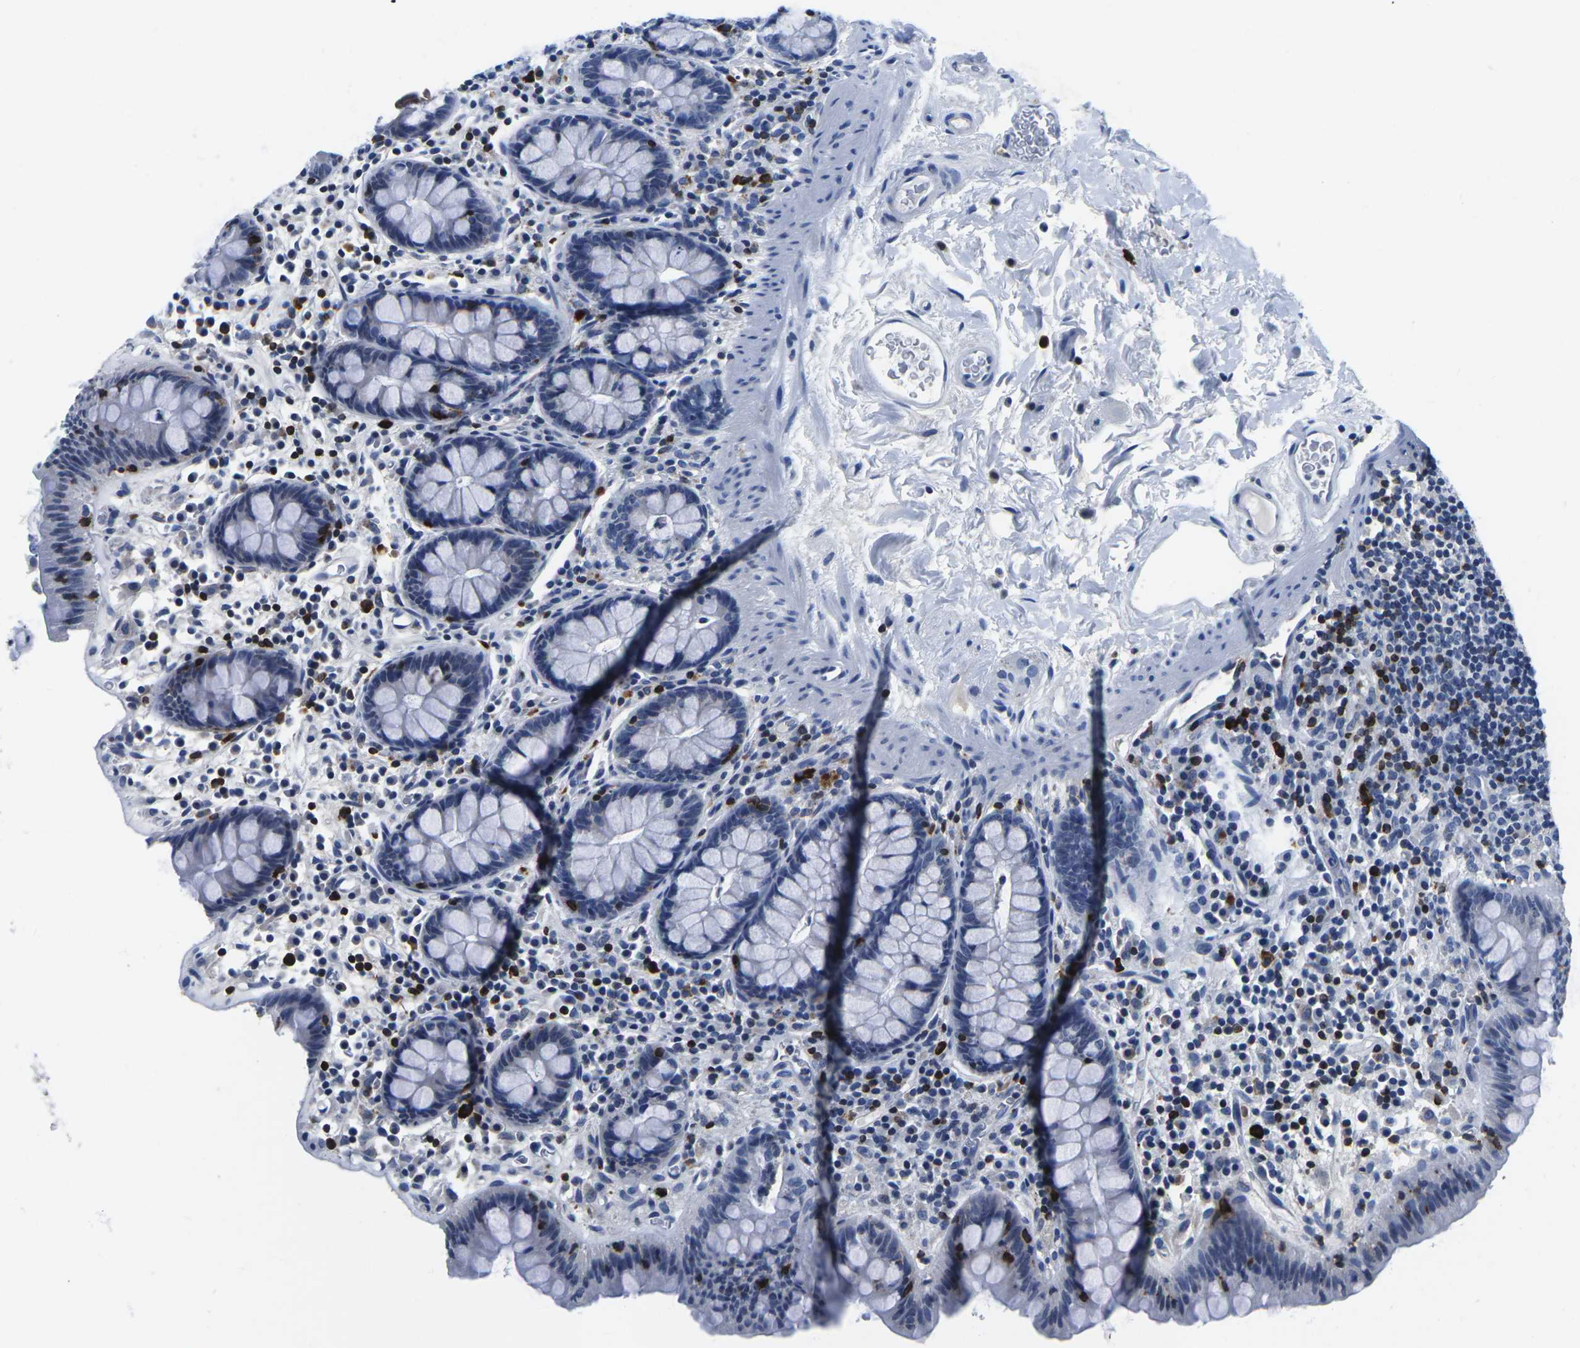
{"staining": {"intensity": "negative", "quantity": "none", "location": "none"}, "tissue": "colon", "cell_type": "Endothelial cells", "image_type": "normal", "snomed": [{"axis": "morphology", "description": "Normal tissue, NOS"}, {"axis": "topography", "description": "Colon"}], "caption": "Immunohistochemistry of benign human colon reveals no expression in endothelial cells. (IHC, brightfield microscopy, high magnification).", "gene": "CTSW", "patient": {"sex": "female", "age": 80}}